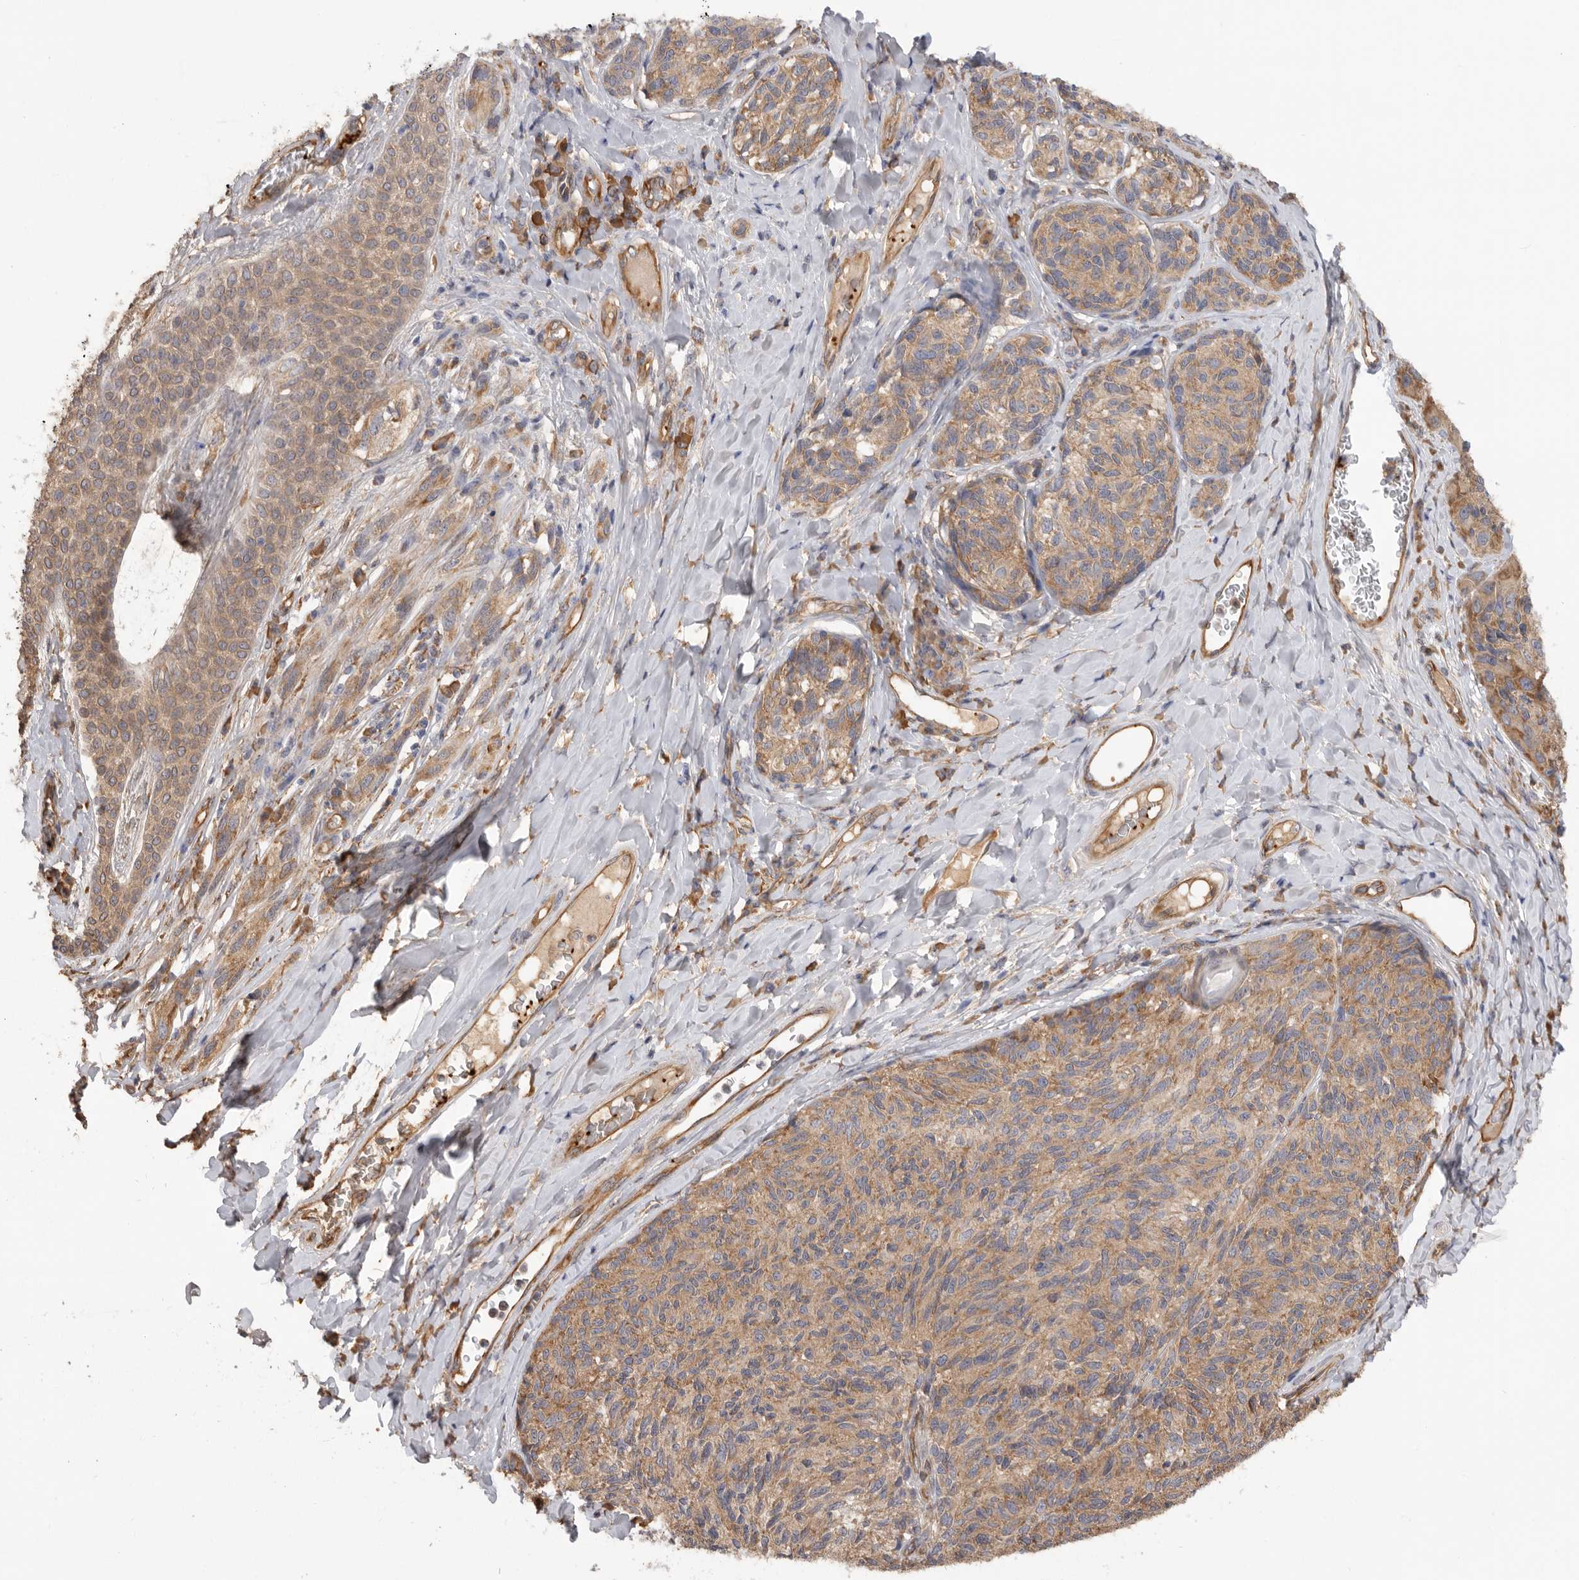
{"staining": {"intensity": "moderate", "quantity": ">75%", "location": "cytoplasmic/membranous"}, "tissue": "melanoma", "cell_type": "Tumor cells", "image_type": "cancer", "snomed": [{"axis": "morphology", "description": "Malignant melanoma, NOS"}, {"axis": "topography", "description": "Skin"}], "caption": "DAB immunohistochemical staining of human melanoma displays moderate cytoplasmic/membranous protein expression in about >75% of tumor cells. (brown staining indicates protein expression, while blue staining denotes nuclei).", "gene": "CDC42BPB", "patient": {"sex": "female", "age": 73}}